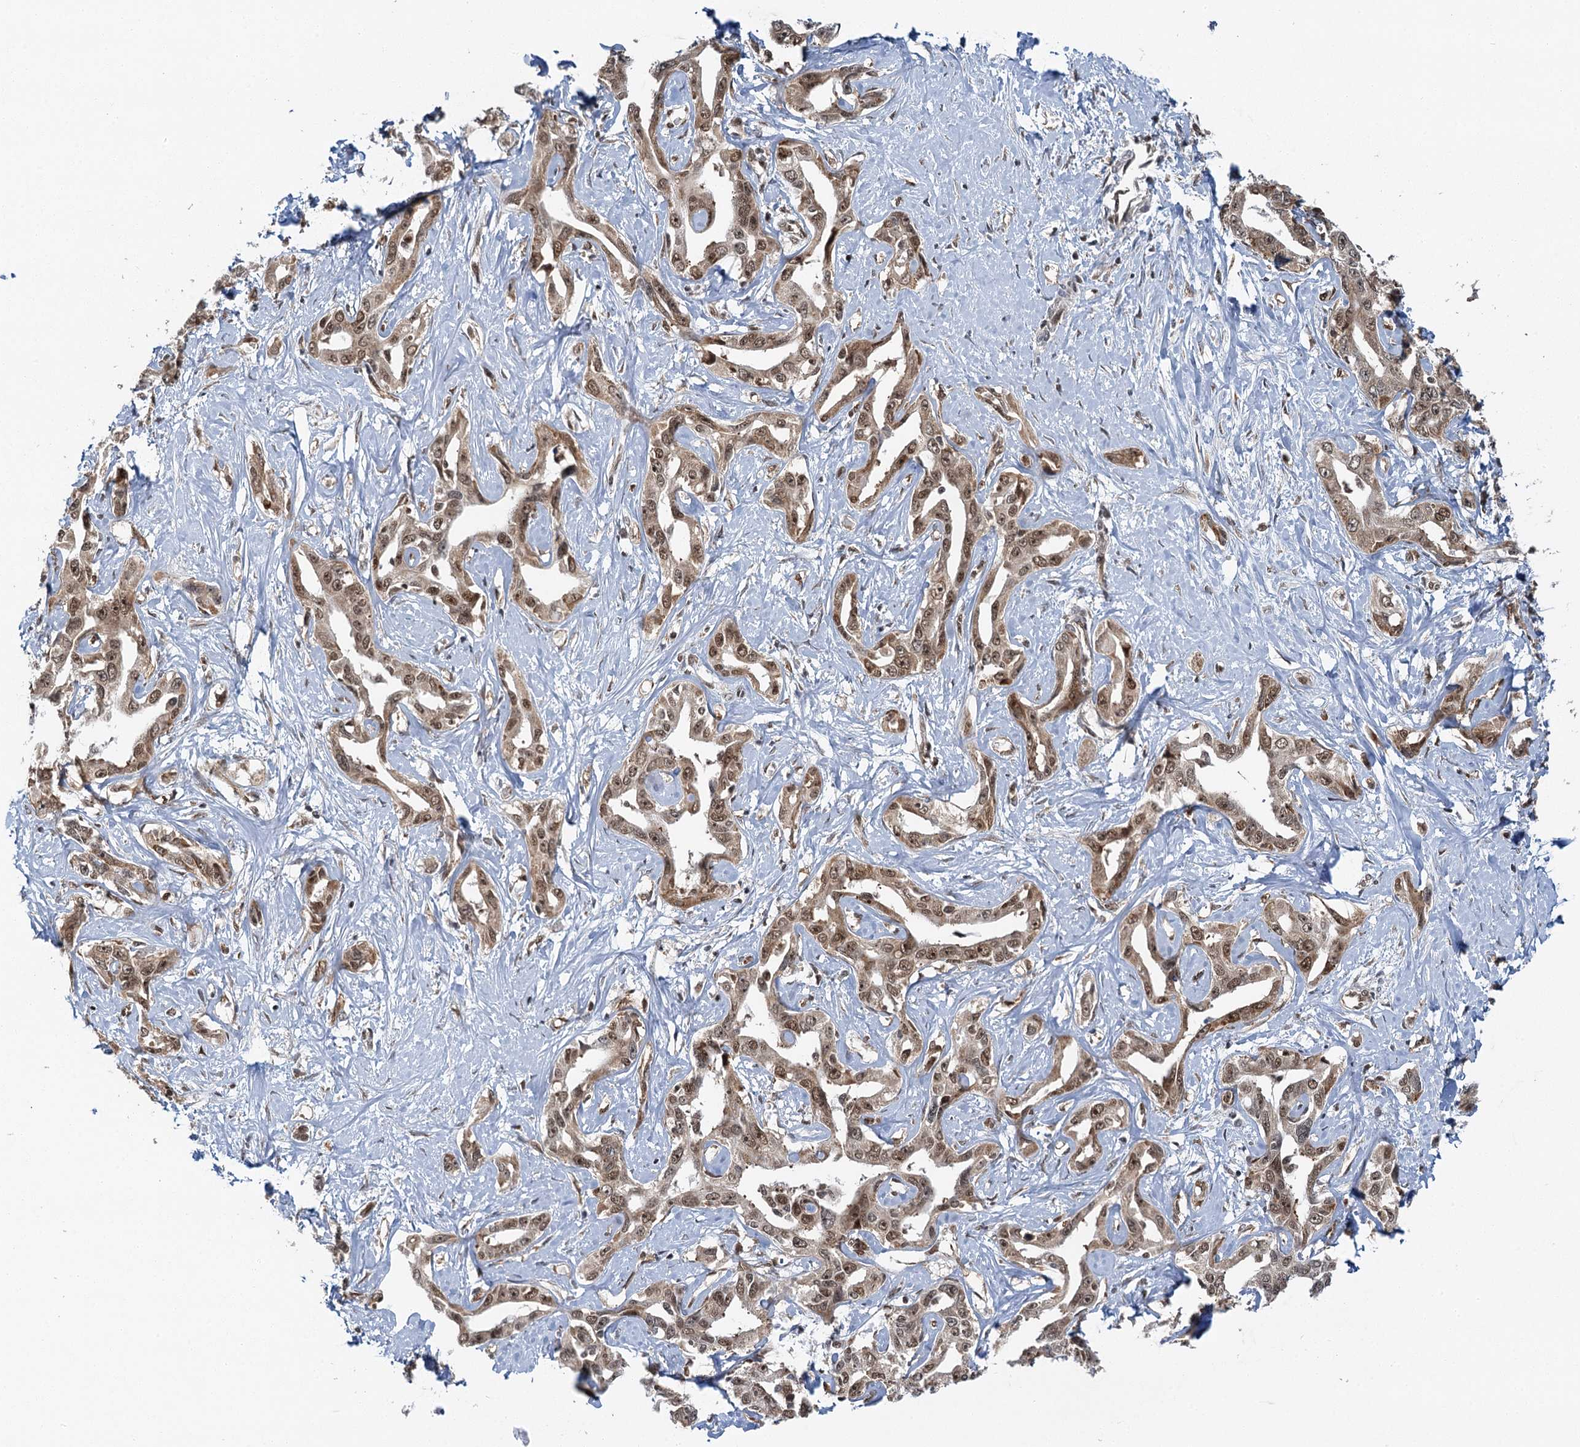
{"staining": {"intensity": "moderate", "quantity": ">75%", "location": "cytoplasmic/membranous,nuclear"}, "tissue": "liver cancer", "cell_type": "Tumor cells", "image_type": "cancer", "snomed": [{"axis": "morphology", "description": "Cholangiocarcinoma"}, {"axis": "topography", "description": "Liver"}], "caption": "A brown stain labels moderate cytoplasmic/membranous and nuclear expression of a protein in liver cancer (cholangiocarcinoma) tumor cells. (DAB = brown stain, brightfield microscopy at high magnification).", "gene": "GPATCH11", "patient": {"sex": "male", "age": 59}}